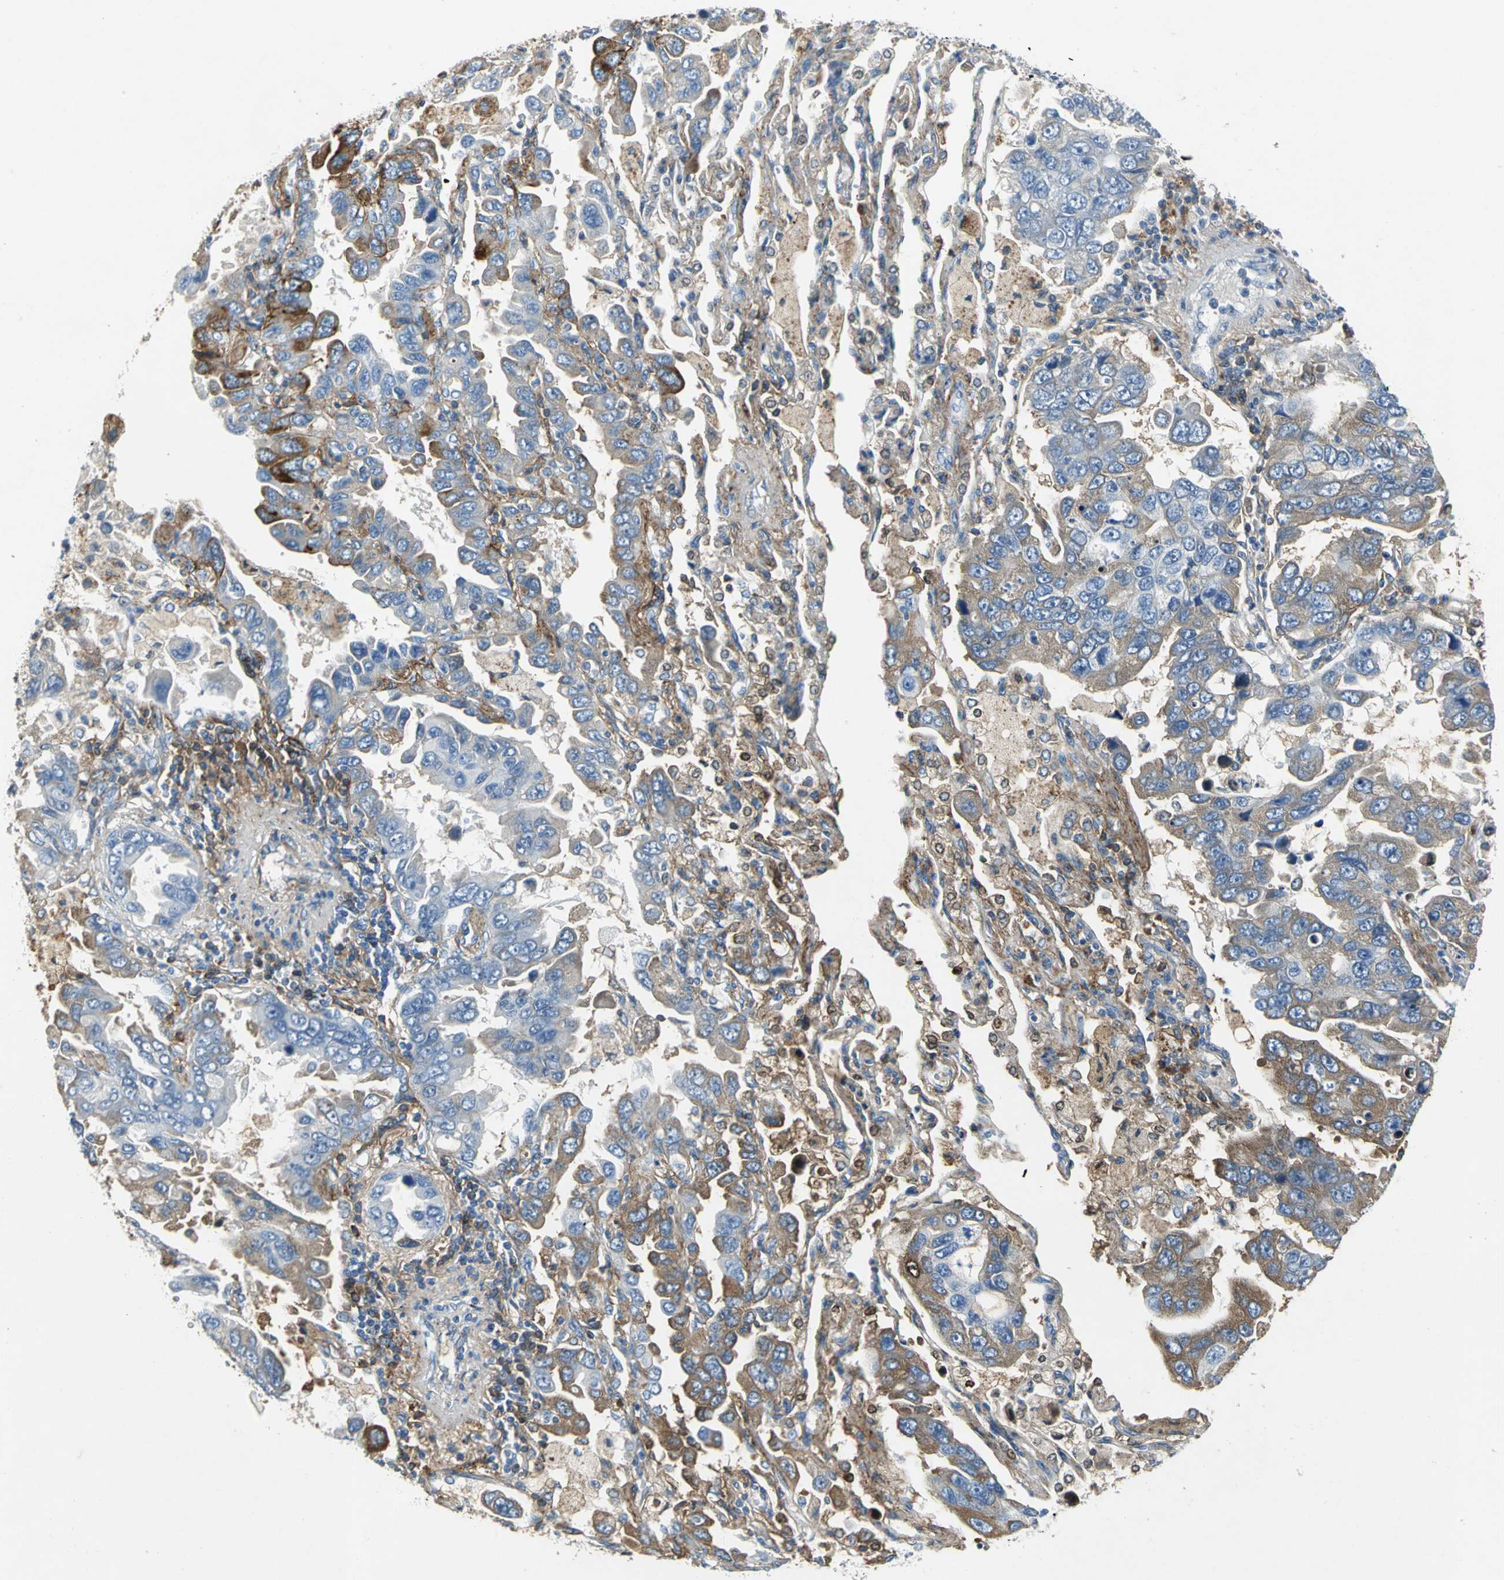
{"staining": {"intensity": "negative", "quantity": "none", "location": "none"}, "tissue": "lung cancer", "cell_type": "Tumor cells", "image_type": "cancer", "snomed": [{"axis": "morphology", "description": "Adenocarcinoma, NOS"}, {"axis": "topography", "description": "Lung"}], "caption": "Tumor cells are negative for protein expression in human adenocarcinoma (lung). The staining is performed using DAB (3,3'-diaminobenzidine) brown chromogen with nuclei counter-stained in using hematoxylin.", "gene": "EFNB3", "patient": {"sex": "male", "age": 64}}